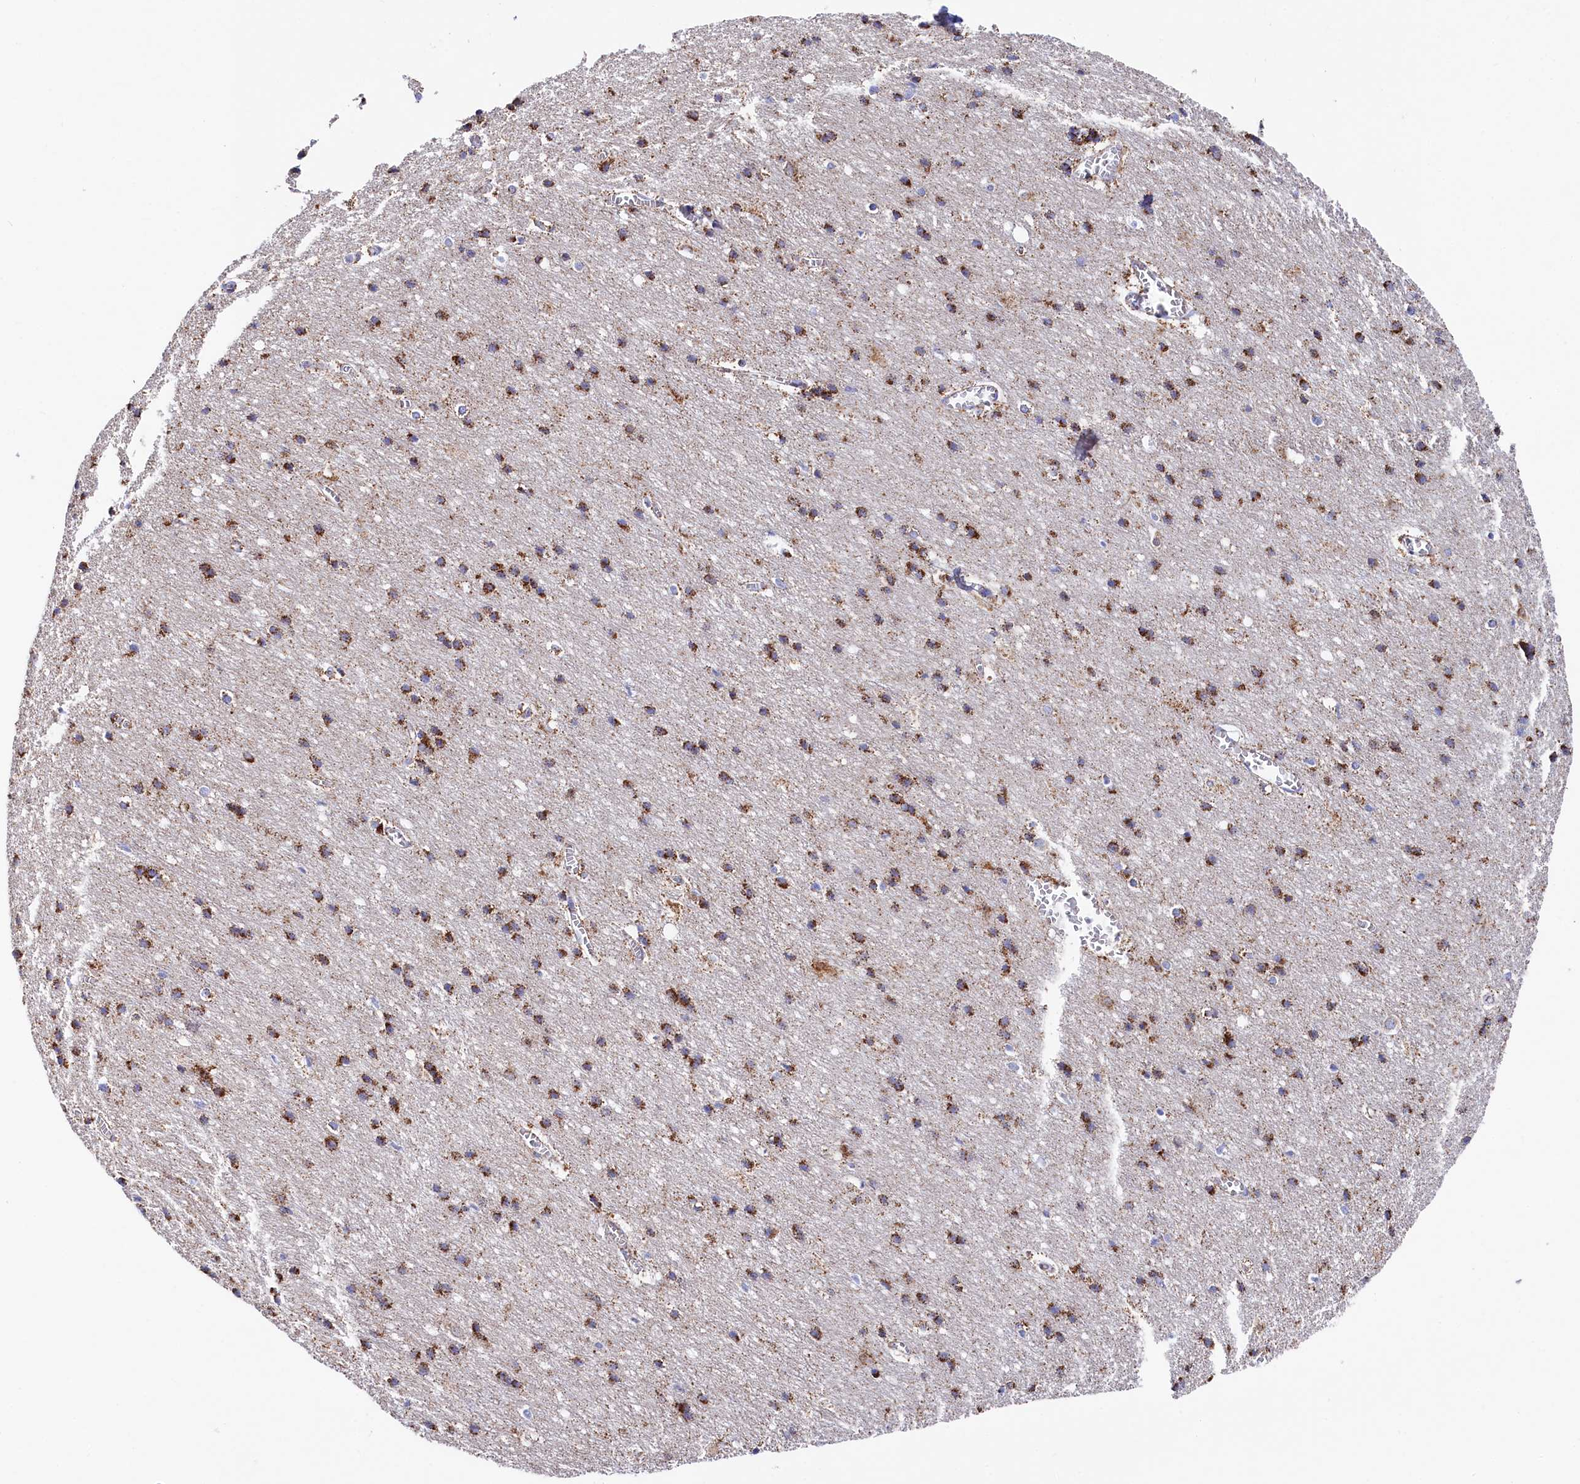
{"staining": {"intensity": "moderate", "quantity": "25%-75%", "location": "cytoplasmic/membranous"}, "tissue": "cerebral cortex", "cell_type": "Endothelial cells", "image_type": "normal", "snomed": [{"axis": "morphology", "description": "Normal tissue, NOS"}, {"axis": "topography", "description": "Cerebral cortex"}], "caption": "Moderate cytoplasmic/membranous expression is appreciated in approximately 25%-75% of endothelial cells in normal cerebral cortex.", "gene": "MMAB", "patient": {"sex": "male", "age": 54}}